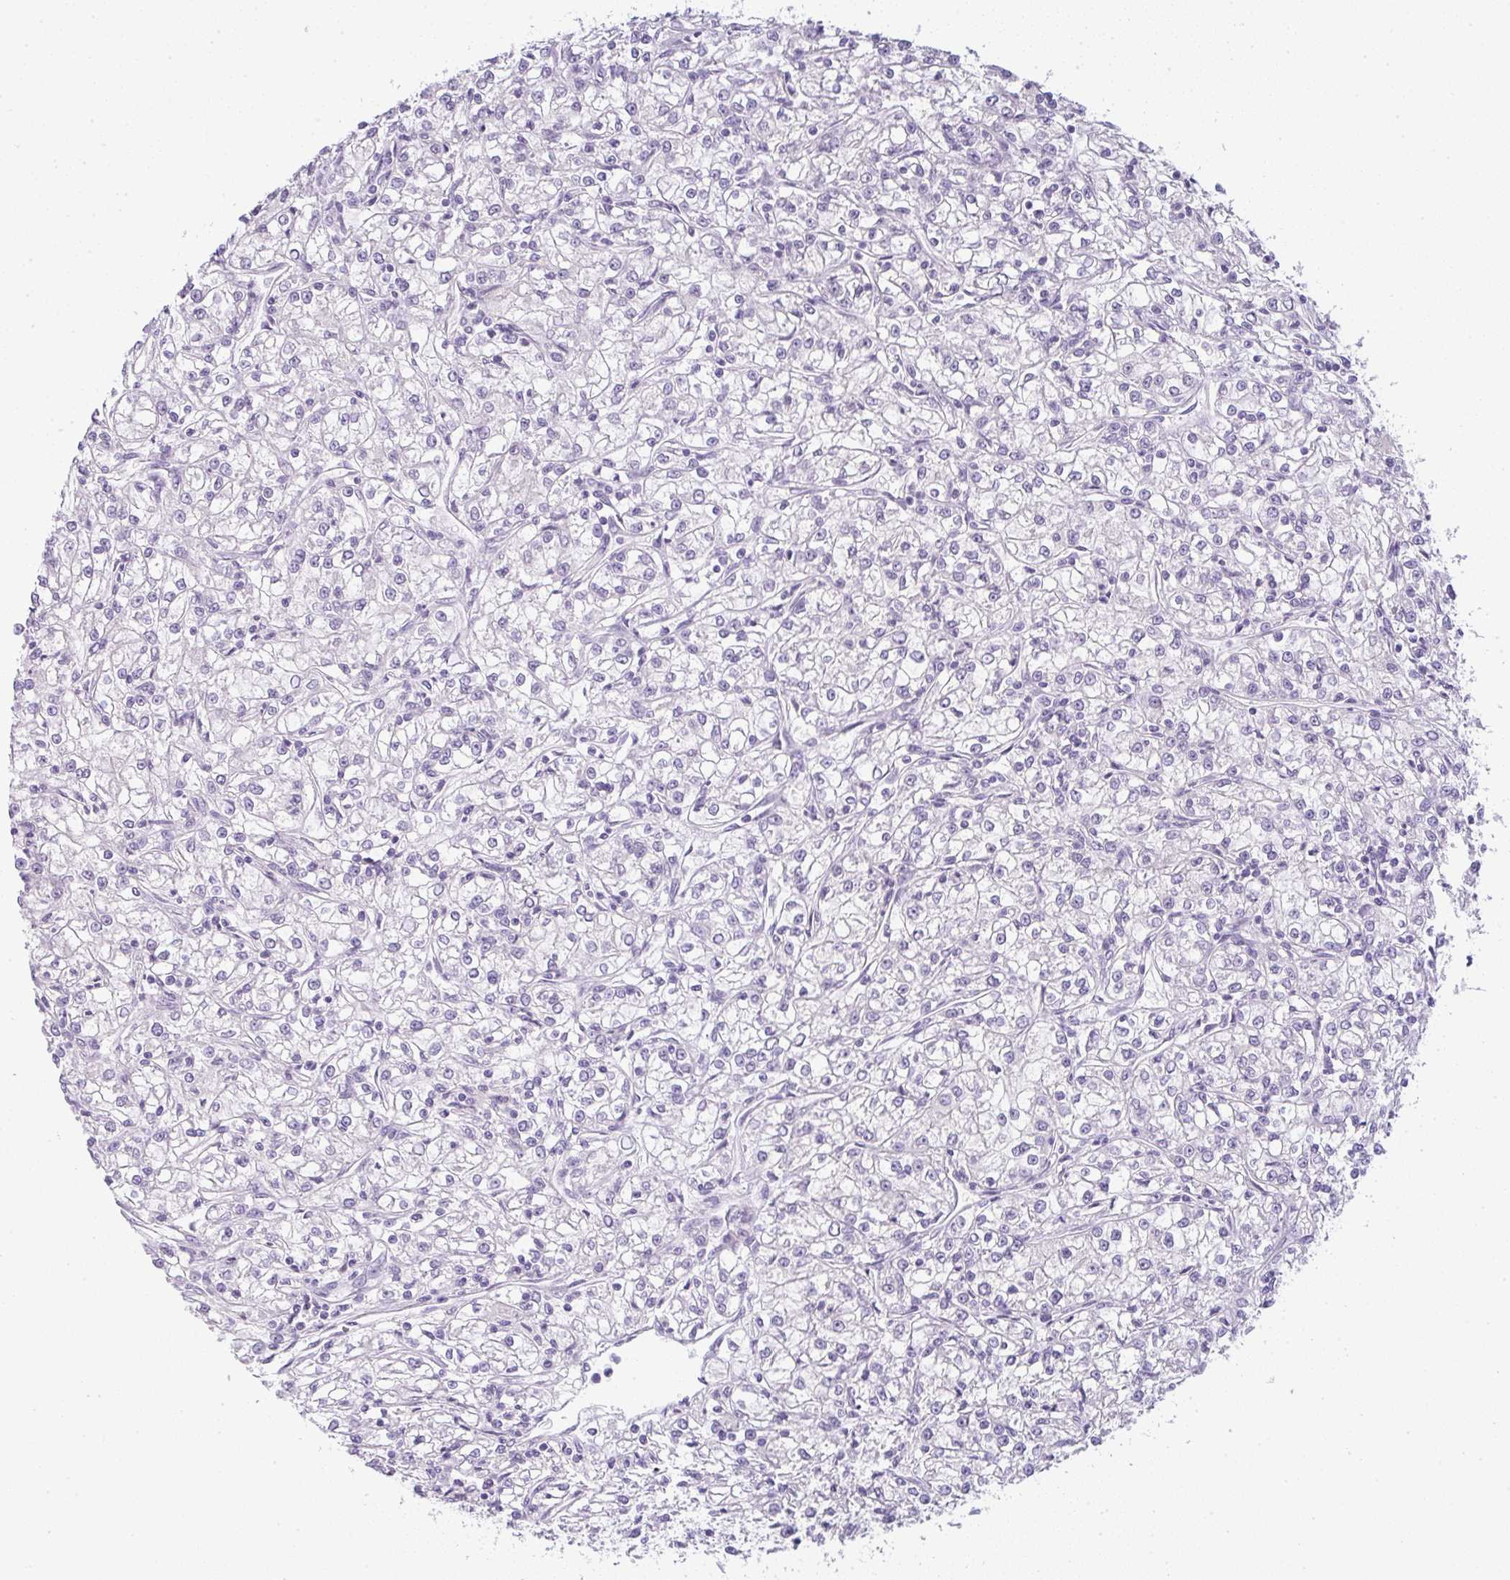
{"staining": {"intensity": "negative", "quantity": "none", "location": "none"}, "tissue": "renal cancer", "cell_type": "Tumor cells", "image_type": "cancer", "snomed": [{"axis": "morphology", "description": "Adenocarcinoma, NOS"}, {"axis": "topography", "description": "Kidney"}], "caption": "High power microscopy image of an immunohistochemistry micrograph of renal cancer (adenocarcinoma), revealing no significant expression in tumor cells.", "gene": "LPAR4", "patient": {"sex": "female", "age": 59}}